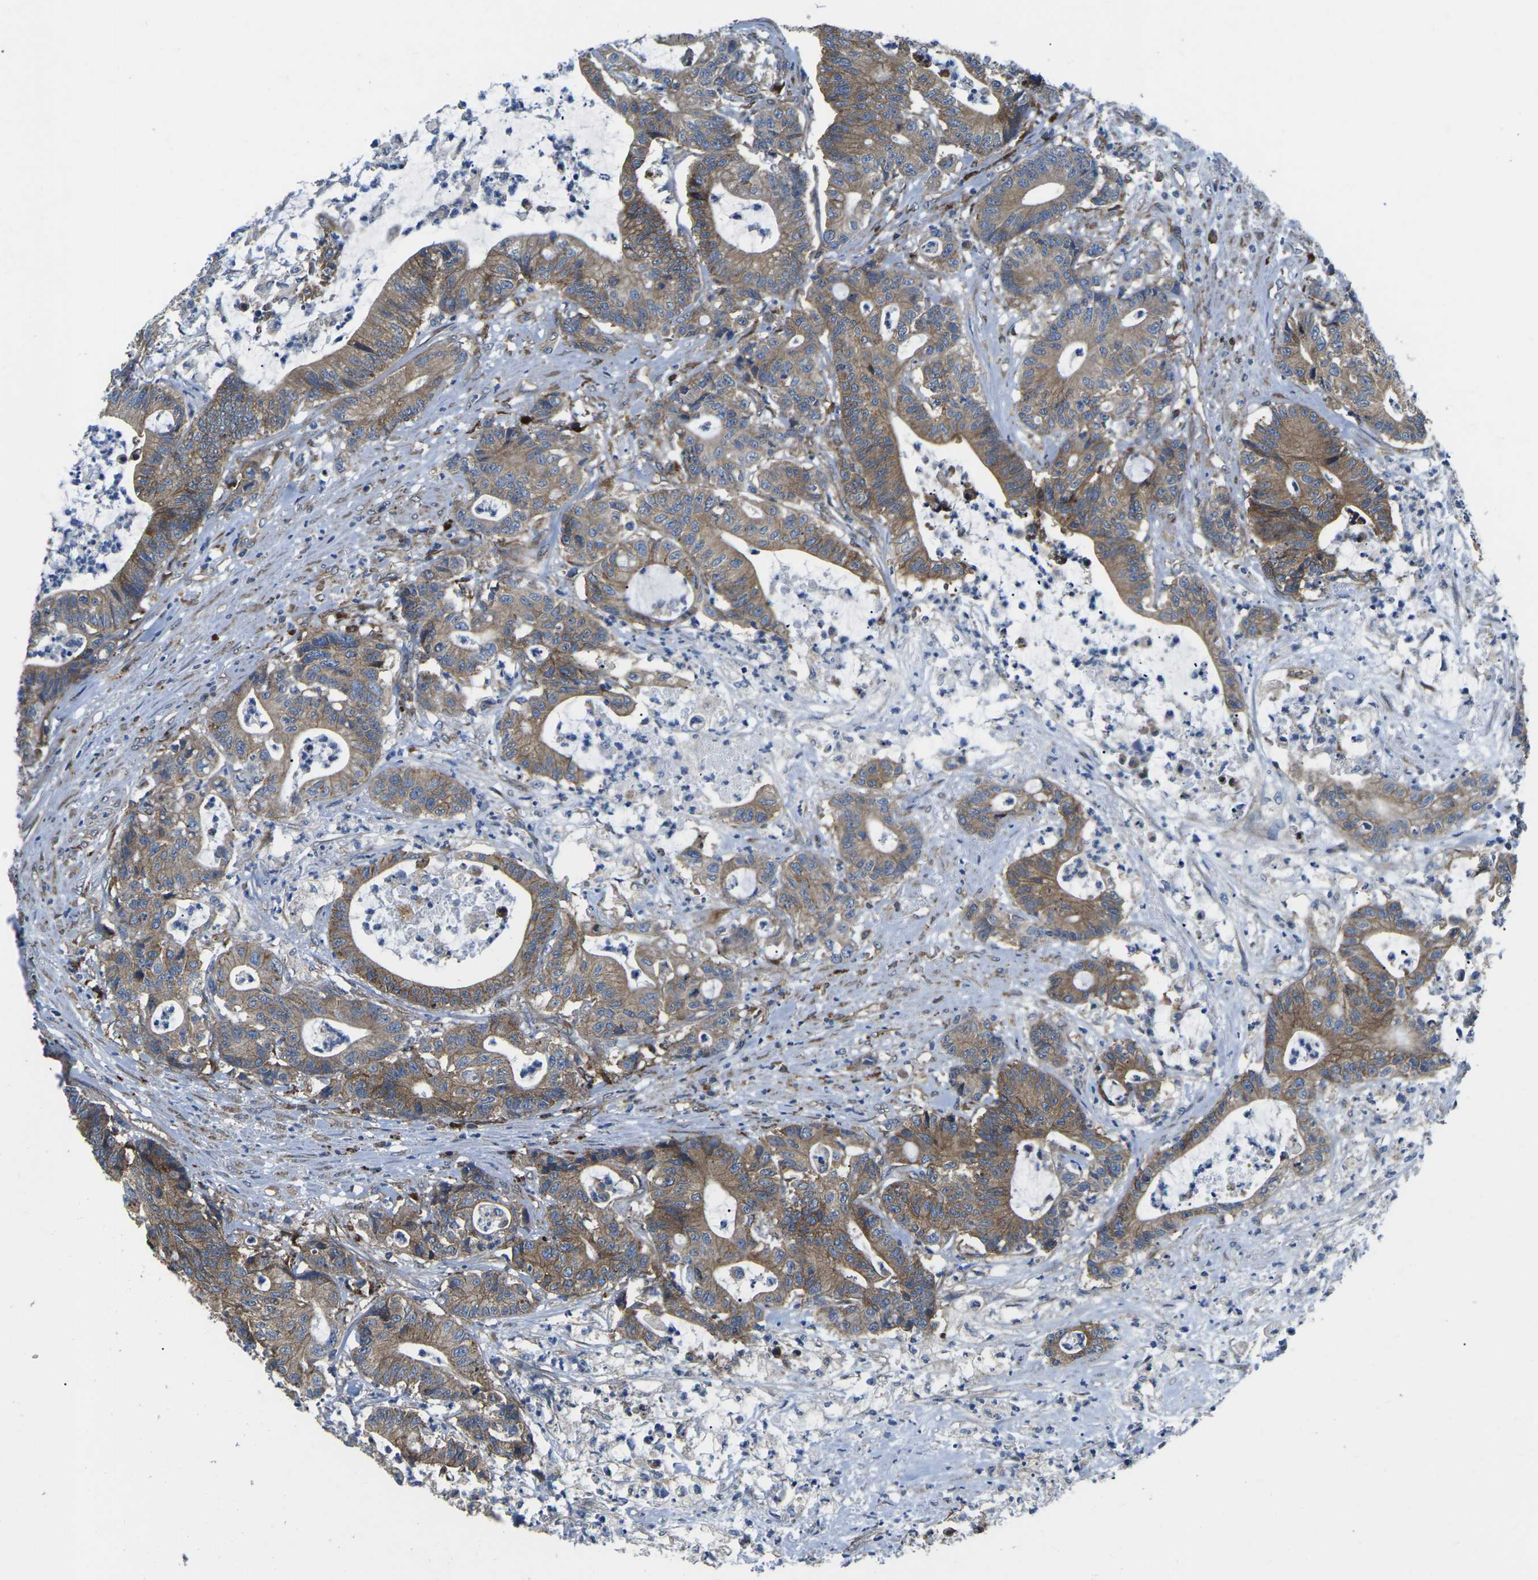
{"staining": {"intensity": "moderate", "quantity": ">75%", "location": "cytoplasmic/membranous"}, "tissue": "colorectal cancer", "cell_type": "Tumor cells", "image_type": "cancer", "snomed": [{"axis": "morphology", "description": "Adenocarcinoma, NOS"}, {"axis": "topography", "description": "Colon"}], "caption": "Colorectal adenocarcinoma was stained to show a protein in brown. There is medium levels of moderate cytoplasmic/membranous positivity in approximately >75% of tumor cells.", "gene": "DLG1", "patient": {"sex": "female", "age": 84}}